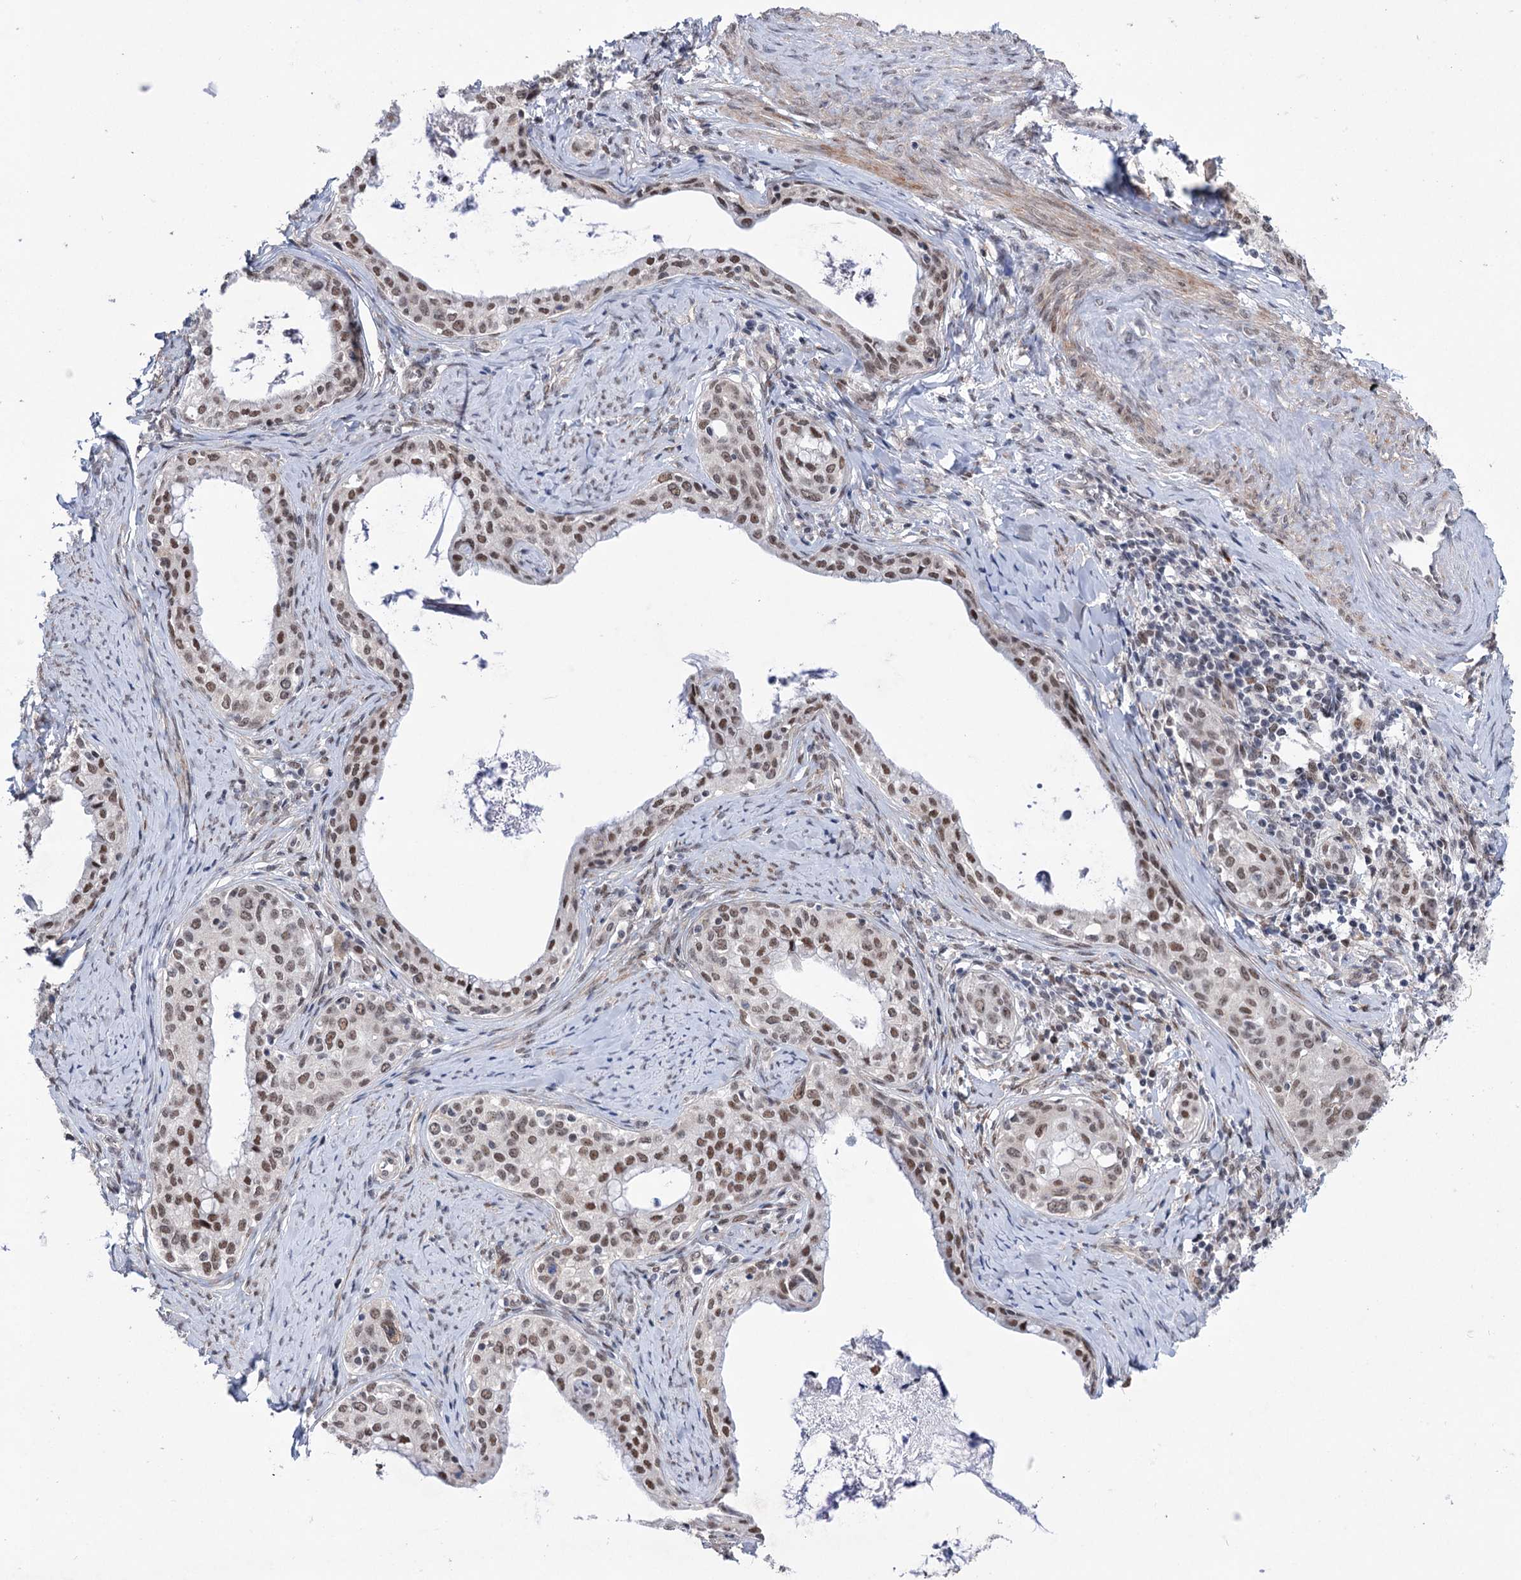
{"staining": {"intensity": "moderate", "quantity": ">75%", "location": "nuclear"}, "tissue": "cervical cancer", "cell_type": "Tumor cells", "image_type": "cancer", "snomed": [{"axis": "morphology", "description": "Squamous cell carcinoma, NOS"}, {"axis": "morphology", "description": "Adenocarcinoma, NOS"}, {"axis": "topography", "description": "Cervix"}], "caption": "This is a photomicrograph of IHC staining of cervical cancer, which shows moderate positivity in the nuclear of tumor cells.", "gene": "FAM53A", "patient": {"sex": "female", "age": 52}}